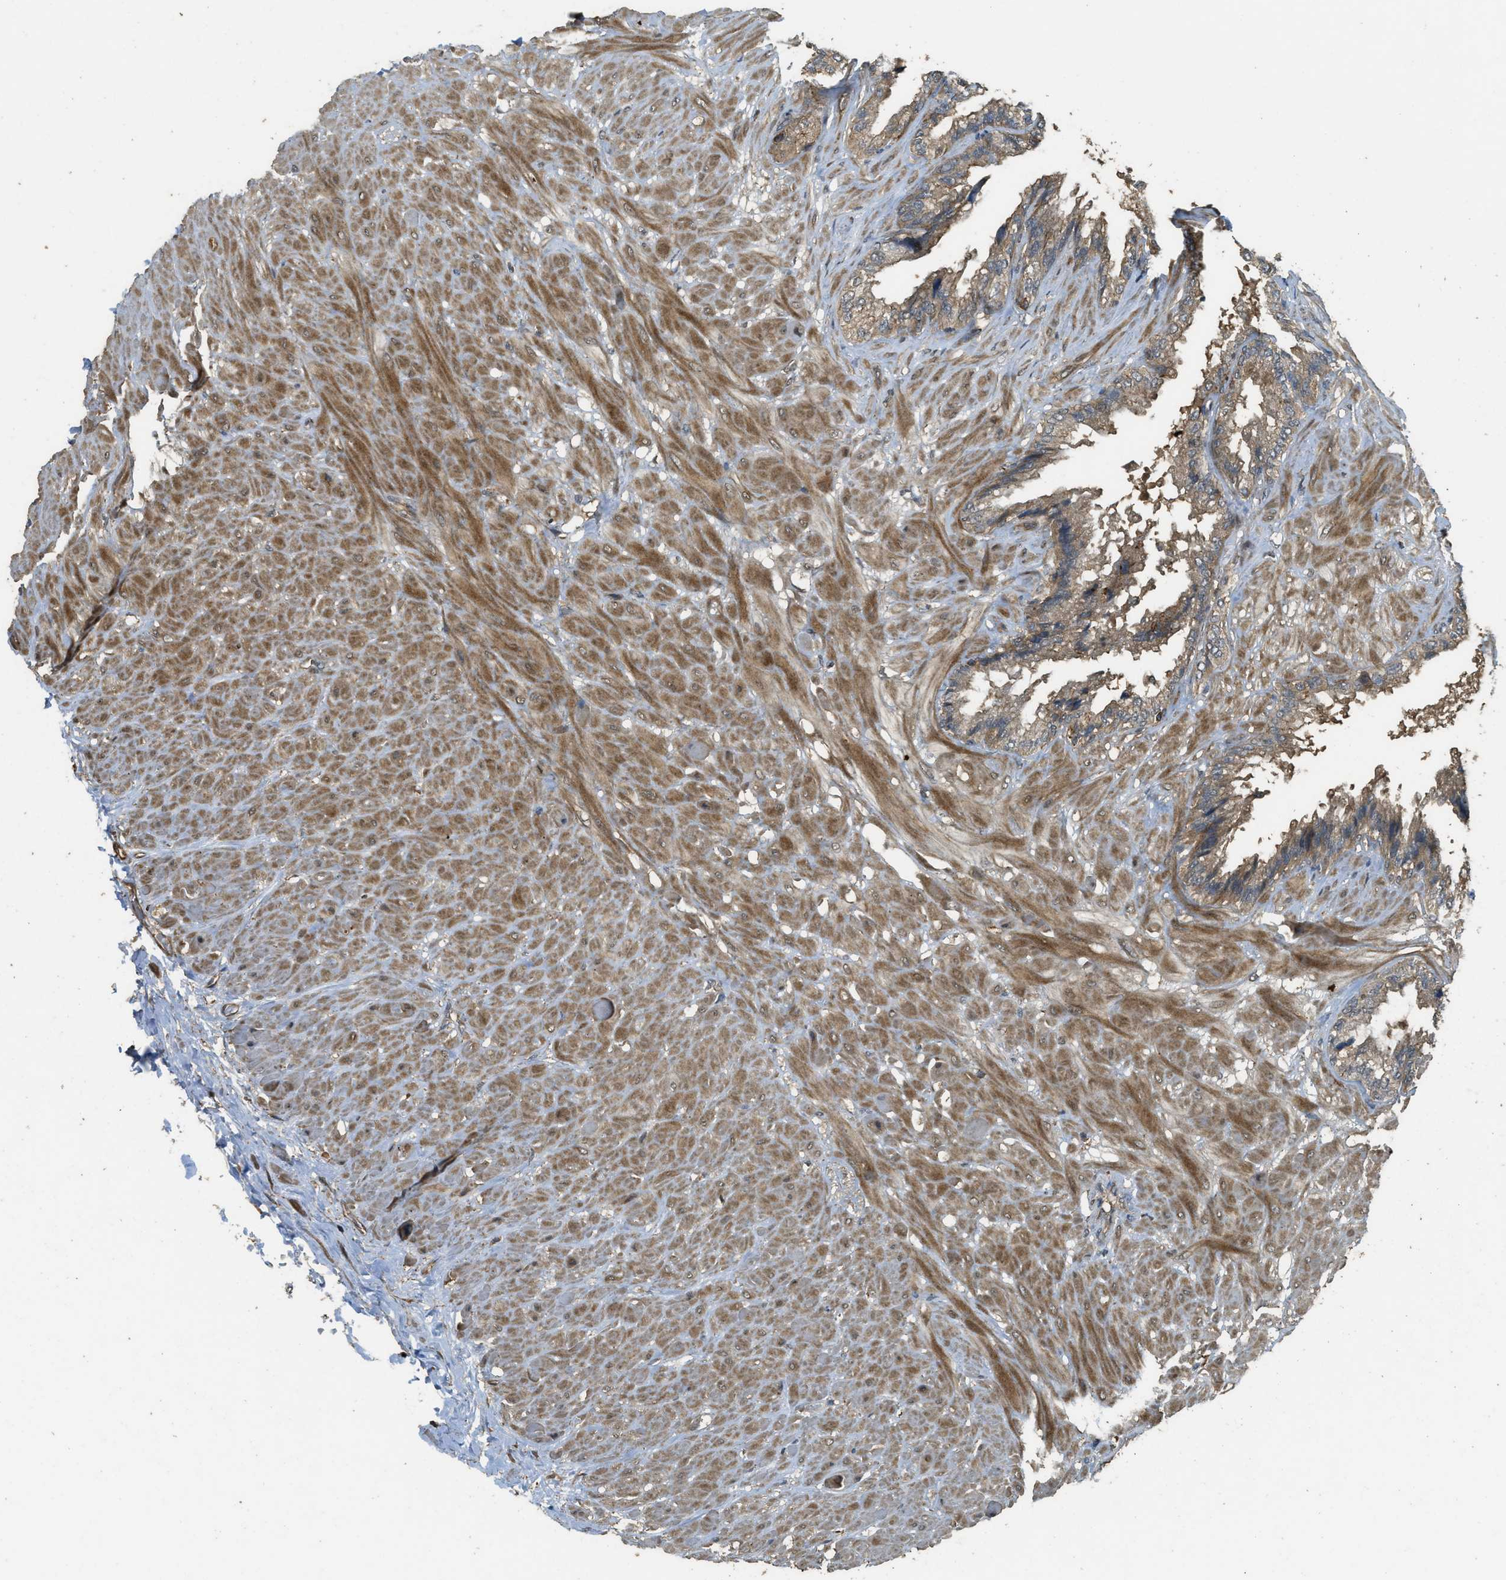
{"staining": {"intensity": "weak", "quantity": ">75%", "location": "cytoplasmic/membranous"}, "tissue": "seminal vesicle", "cell_type": "Glandular cells", "image_type": "normal", "snomed": [{"axis": "morphology", "description": "Normal tissue, NOS"}, {"axis": "topography", "description": "Seminal veicle"}], "caption": "High-magnification brightfield microscopy of benign seminal vesicle stained with DAB (3,3'-diaminobenzidine) (brown) and counterstained with hematoxylin (blue). glandular cells exhibit weak cytoplasmic/membranous positivity is identified in about>75% of cells.", "gene": "PPP6R3", "patient": {"sex": "male", "age": 46}}